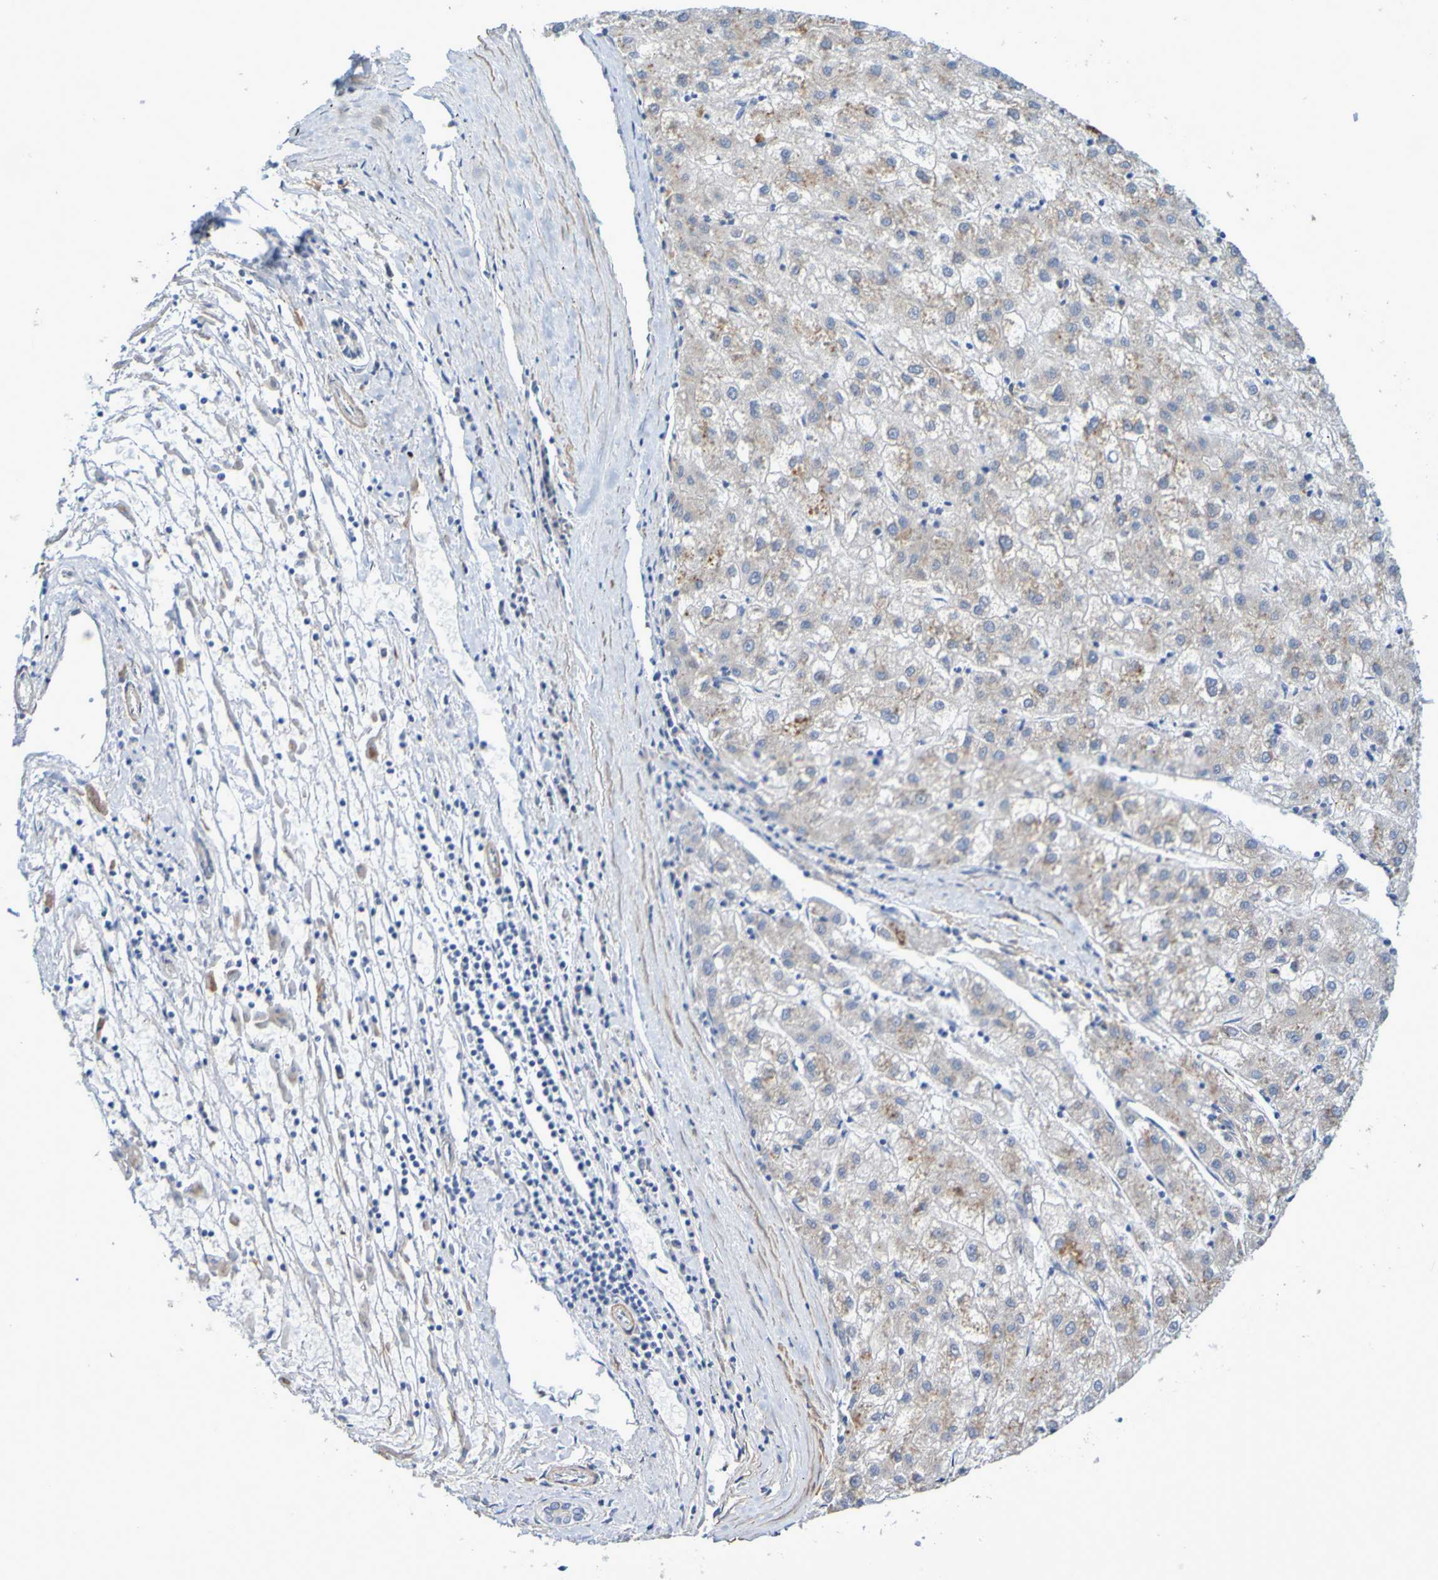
{"staining": {"intensity": "moderate", "quantity": "25%-75%", "location": "cytoplasmic/membranous"}, "tissue": "liver cancer", "cell_type": "Tumor cells", "image_type": "cancer", "snomed": [{"axis": "morphology", "description": "Carcinoma, Hepatocellular, NOS"}, {"axis": "topography", "description": "Liver"}], "caption": "A histopathology image showing moderate cytoplasmic/membranous staining in about 25%-75% of tumor cells in hepatocellular carcinoma (liver), as visualized by brown immunohistochemical staining.", "gene": "SRPRB", "patient": {"sex": "male", "age": 72}}